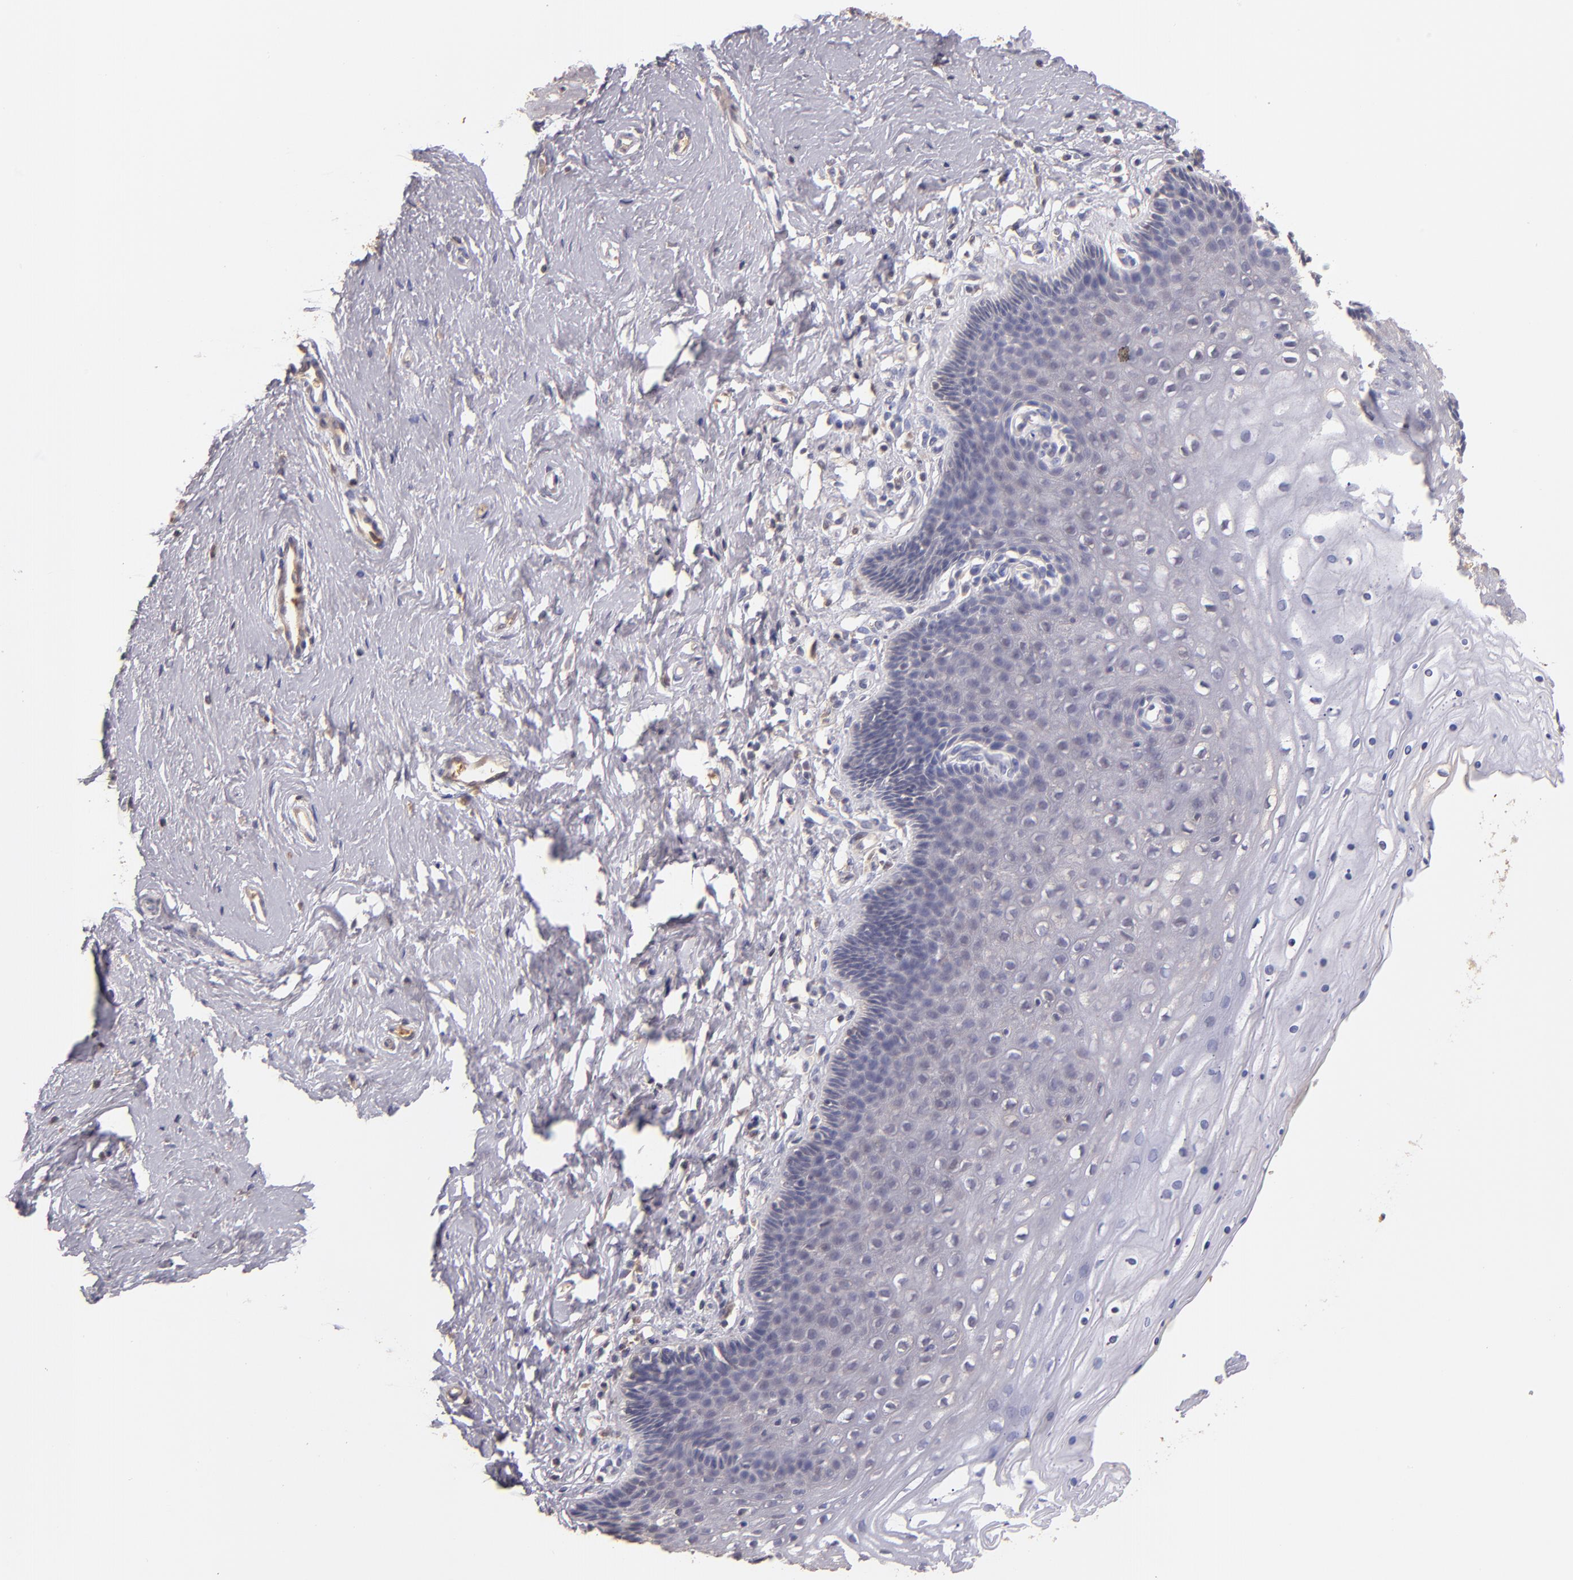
{"staining": {"intensity": "weak", "quantity": "25%-75%", "location": "cytoplasmic/membranous"}, "tissue": "cervix", "cell_type": "Glandular cells", "image_type": "normal", "snomed": [{"axis": "morphology", "description": "Normal tissue, NOS"}, {"axis": "topography", "description": "Cervix"}], "caption": "The photomicrograph demonstrates staining of normal cervix, revealing weak cytoplasmic/membranous protein staining (brown color) within glandular cells. The staining is performed using DAB brown chromogen to label protein expression. The nuclei are counter-stained blue using hematoxylin.", "gene": "SERPINC1", "patient": {"sex": "female", "age": 39}}